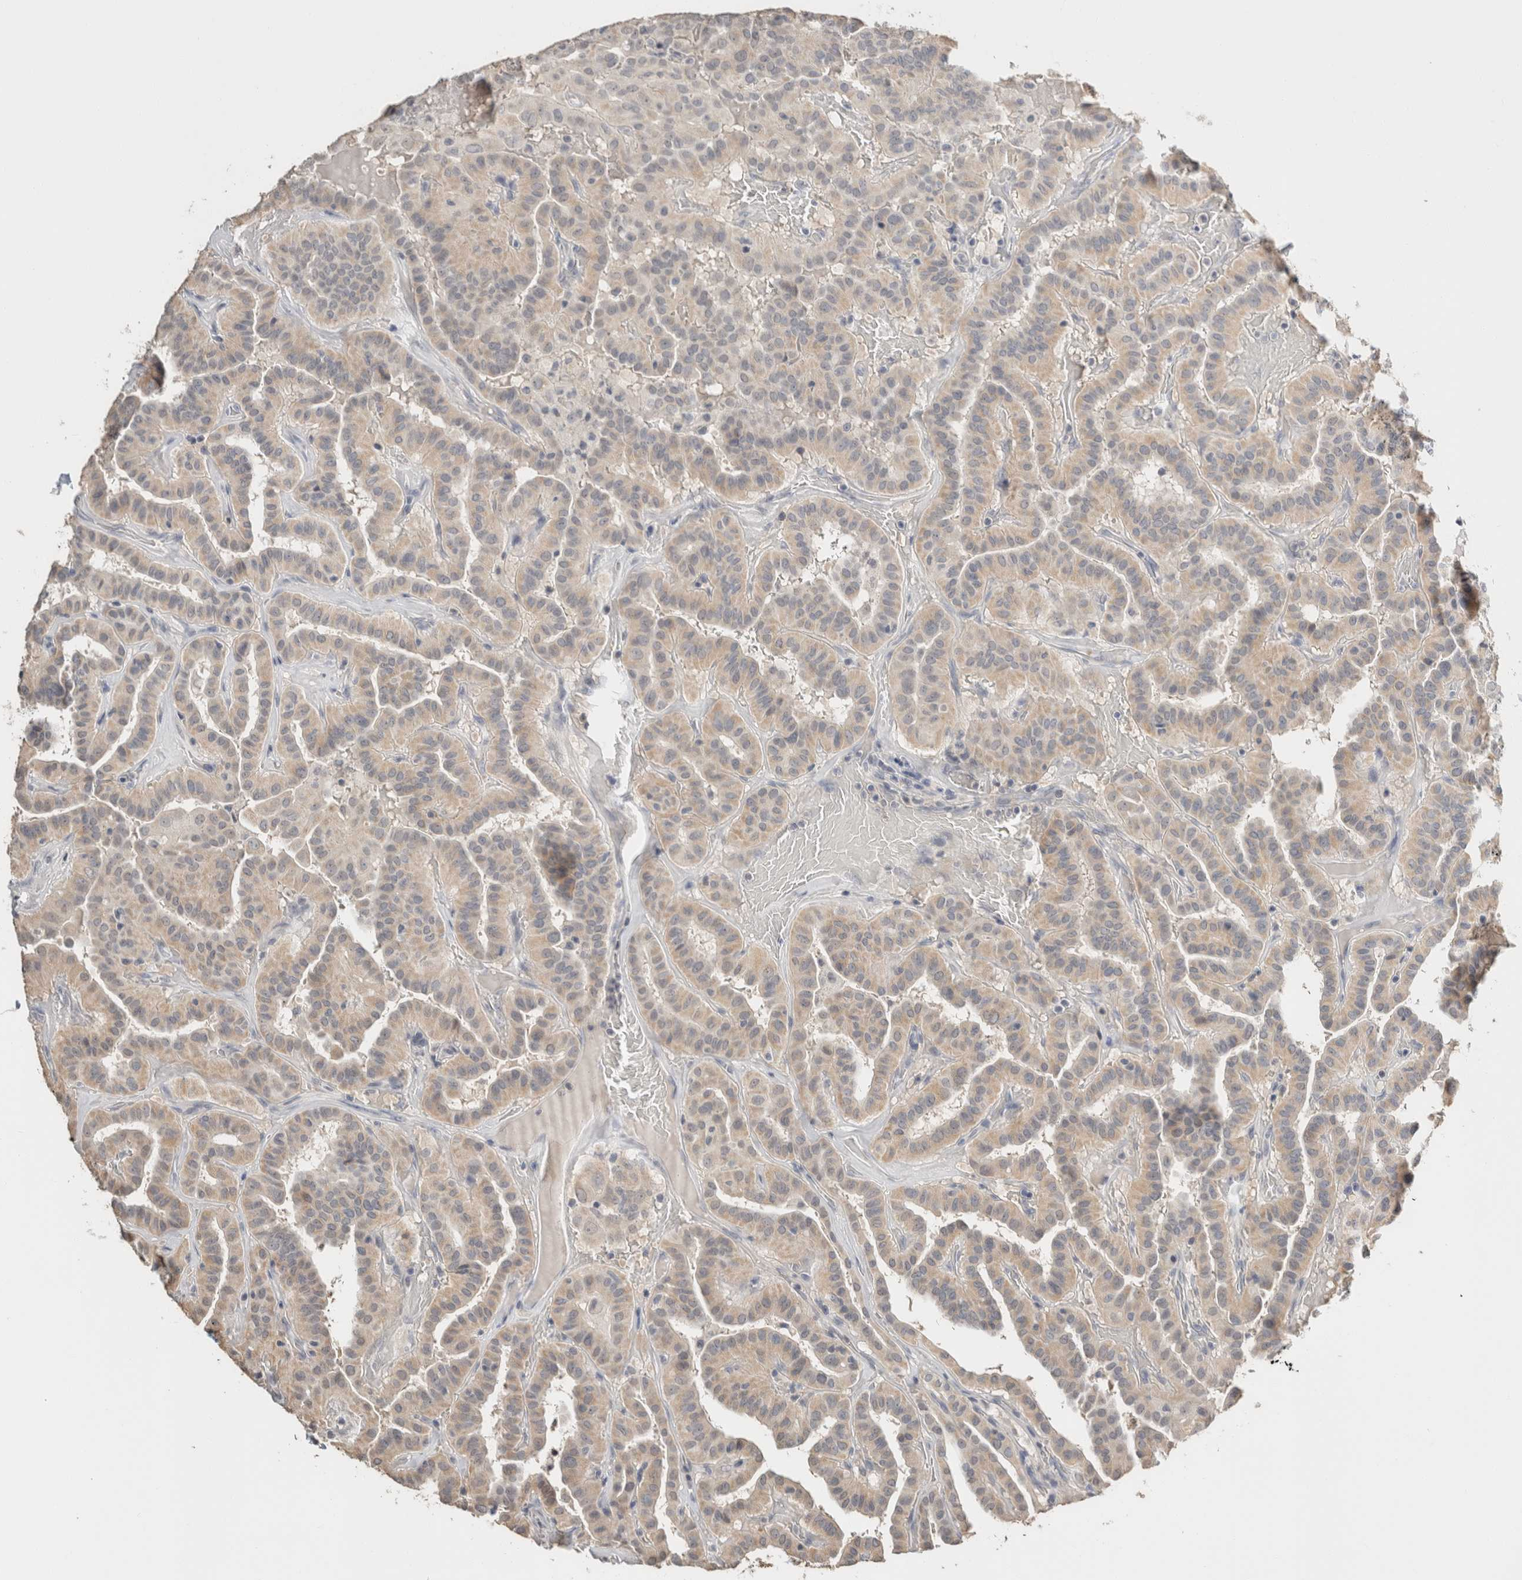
{"staining": {"intensity": "weak", "quantity": ">75%", "location": "cytoplasmic/membranous"}, "tissue": "thyroid cancer", "cell_type": "Tumor cells", "image_type": "cancer", "snomed": [{"axis": "morphology", "description": "Papillary adenocarcinoma, NOS"}, {"axis": "topography", "description": "Thyroid gland"}], "caption": "Tumor cells reveal low levels of weak cytoplasmic/membranous staining in about >75% of cells in papillary adenocarcinoma (thyroid).", "gene": "CRAT", "patient": {"sex": "male", "age": 77}}